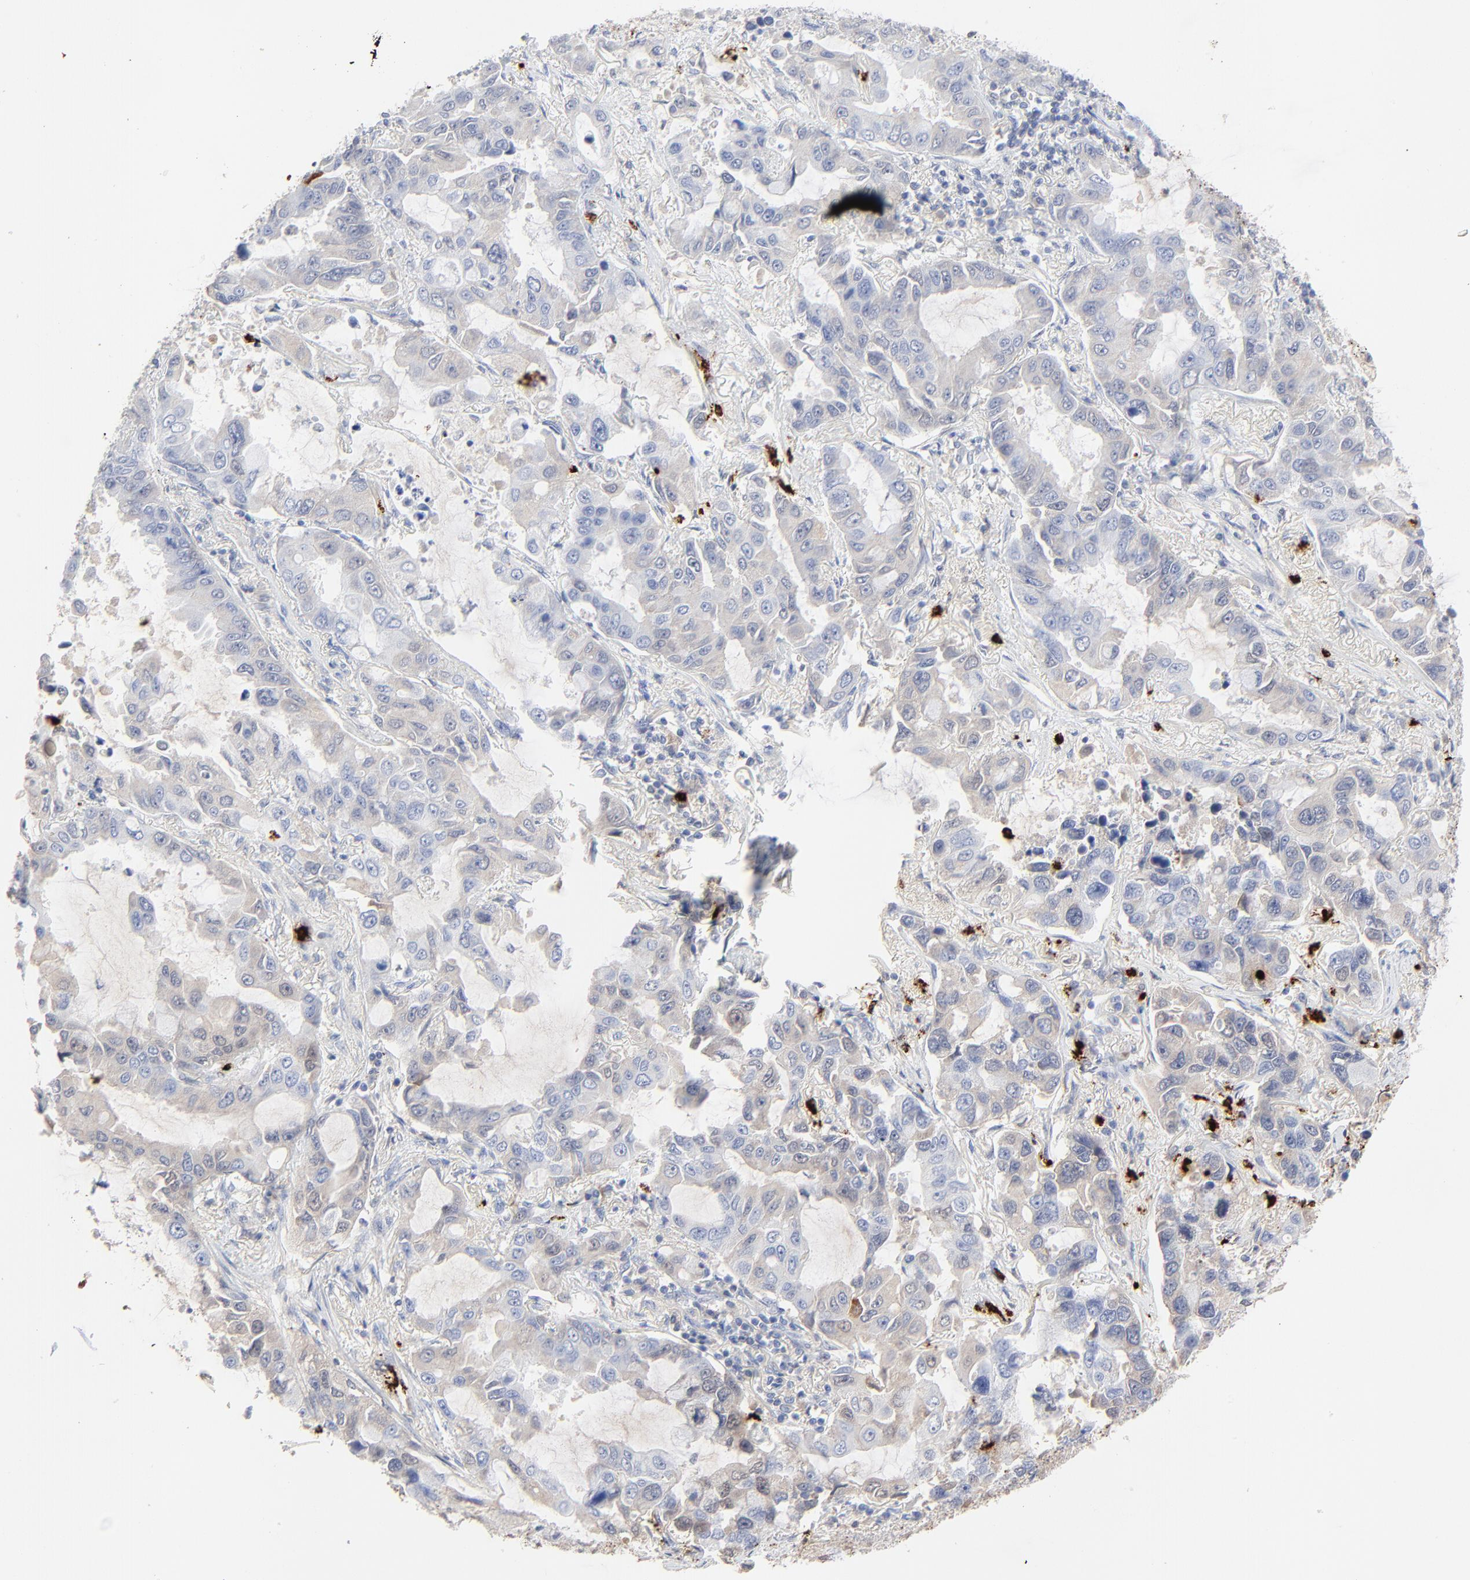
{"staining": {"intensity": "weak", "quantity": "25%-75%", "location": "cytoplasmic/membranous"}, "tissue": "lung cancer", "cell_type": "Tumor cells", "image_type": "cancer", "snomed": [{"axis": "morphology", "description": "Adenocarcinoma, NOS"}, {"axis": "topography", "description": "Lung"}], "caption": "Lung cancer stained with a protein marker shows weak staining in tumor cells.", "gene": "LCN2", "patient": {"sex": "male", "age": 64}}